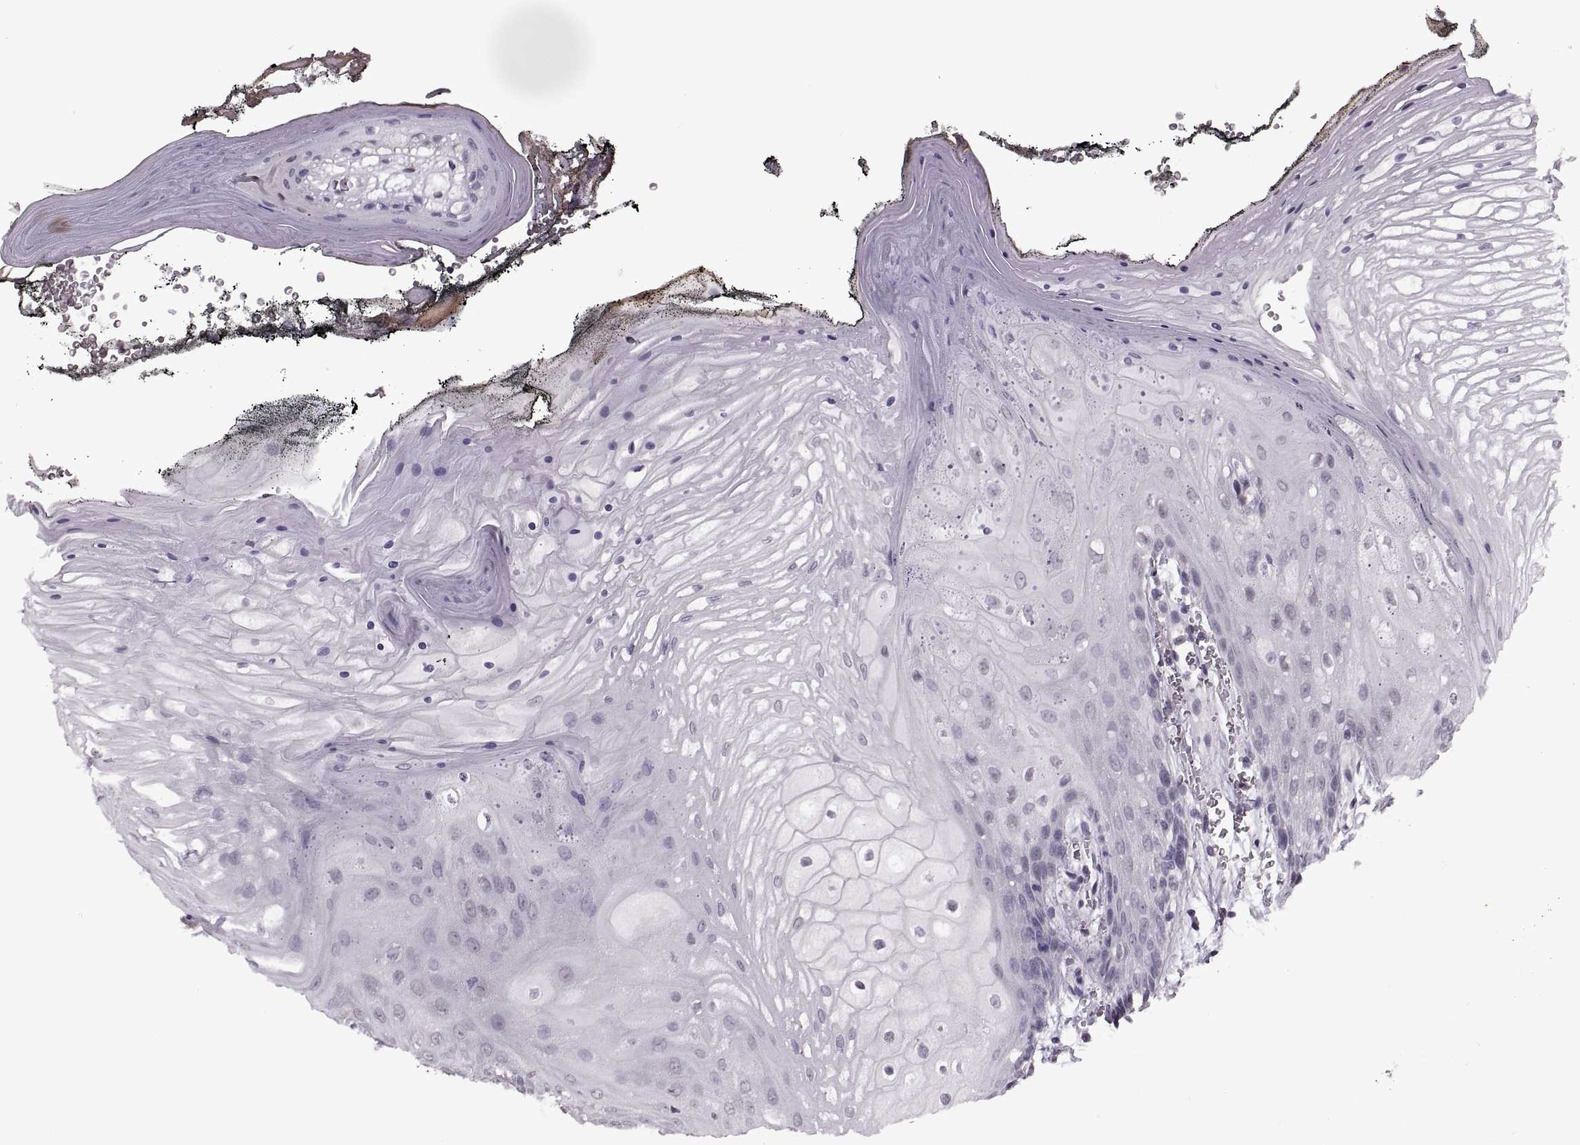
{"staining": {"intensity": "negative", "quantity": "none", "location": "none"}, "tissue": "oral mucosa", "cell_type": "Squamous epithelial cells", "image_type": "normal", "snomed": [{"axis": "morphology", "description": "Normal tissue, NOS"}, {"axis": "morphology", "description": "Squamous cell carcinoma, NOS"}, {"axis": "topography", "description": "Oral tissue"}, {"axis": "topography", "description": "Head-Neck"}], "caption": "Photomicrograph shows no protein staining in squamous epithelial cells of benign oral mucosa. The staining is performed using DAB (3,3'-diaminobenzidine) brown chromogen with nuclei counter-stained in using hematoxylin.", "gene": "PRSS37", "patient": {"sex": "male", "age": 65}}